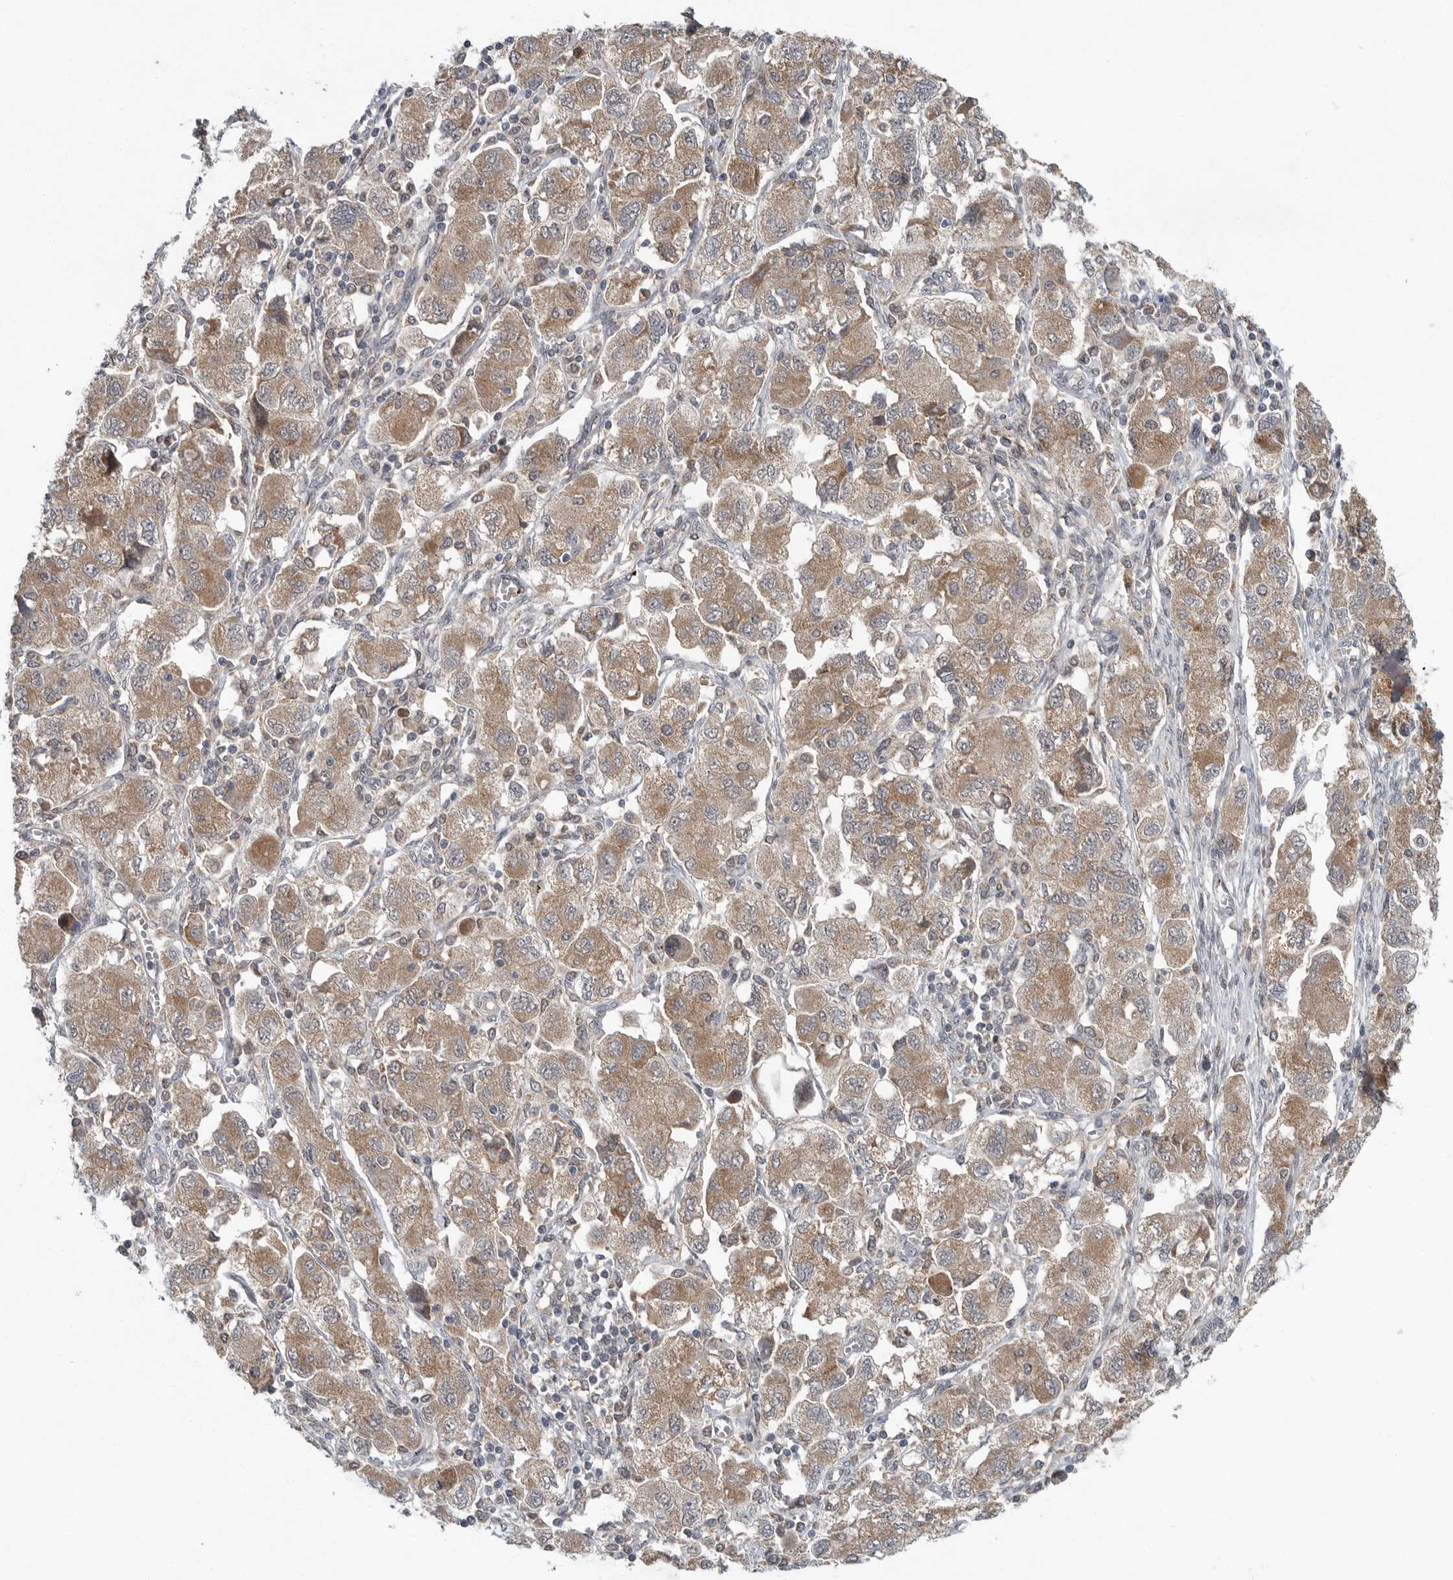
{"staining": {"intensity": "moderate", "quantity": ">75%", "location": "cytoplasmic/membranous"}, "tissue": "ovarian cancer", "cell_type": "Tumor cells", "image_type": "cancer", "snomed": [{"axis": "morphology", "description": "Carcinoma, NOS"}, {"axis": "morphology", "description": "Cystadenocarcinoma, serous, NOS"}, {"axis": "topography", "description": "Ovary"}], "caption": "IHC photomicrograph of neoplastic tissue: human ovarian cancer stained using immunohistochemistry (IHC) displays medium levels of moderate protein expression localized specifically in the cytoplasmic/membranous of tumor cells, appearing as a cytoplasmic/membranous brown color.", "gene": "SCP2", "patient": {"sex": "female", "age": 69}}